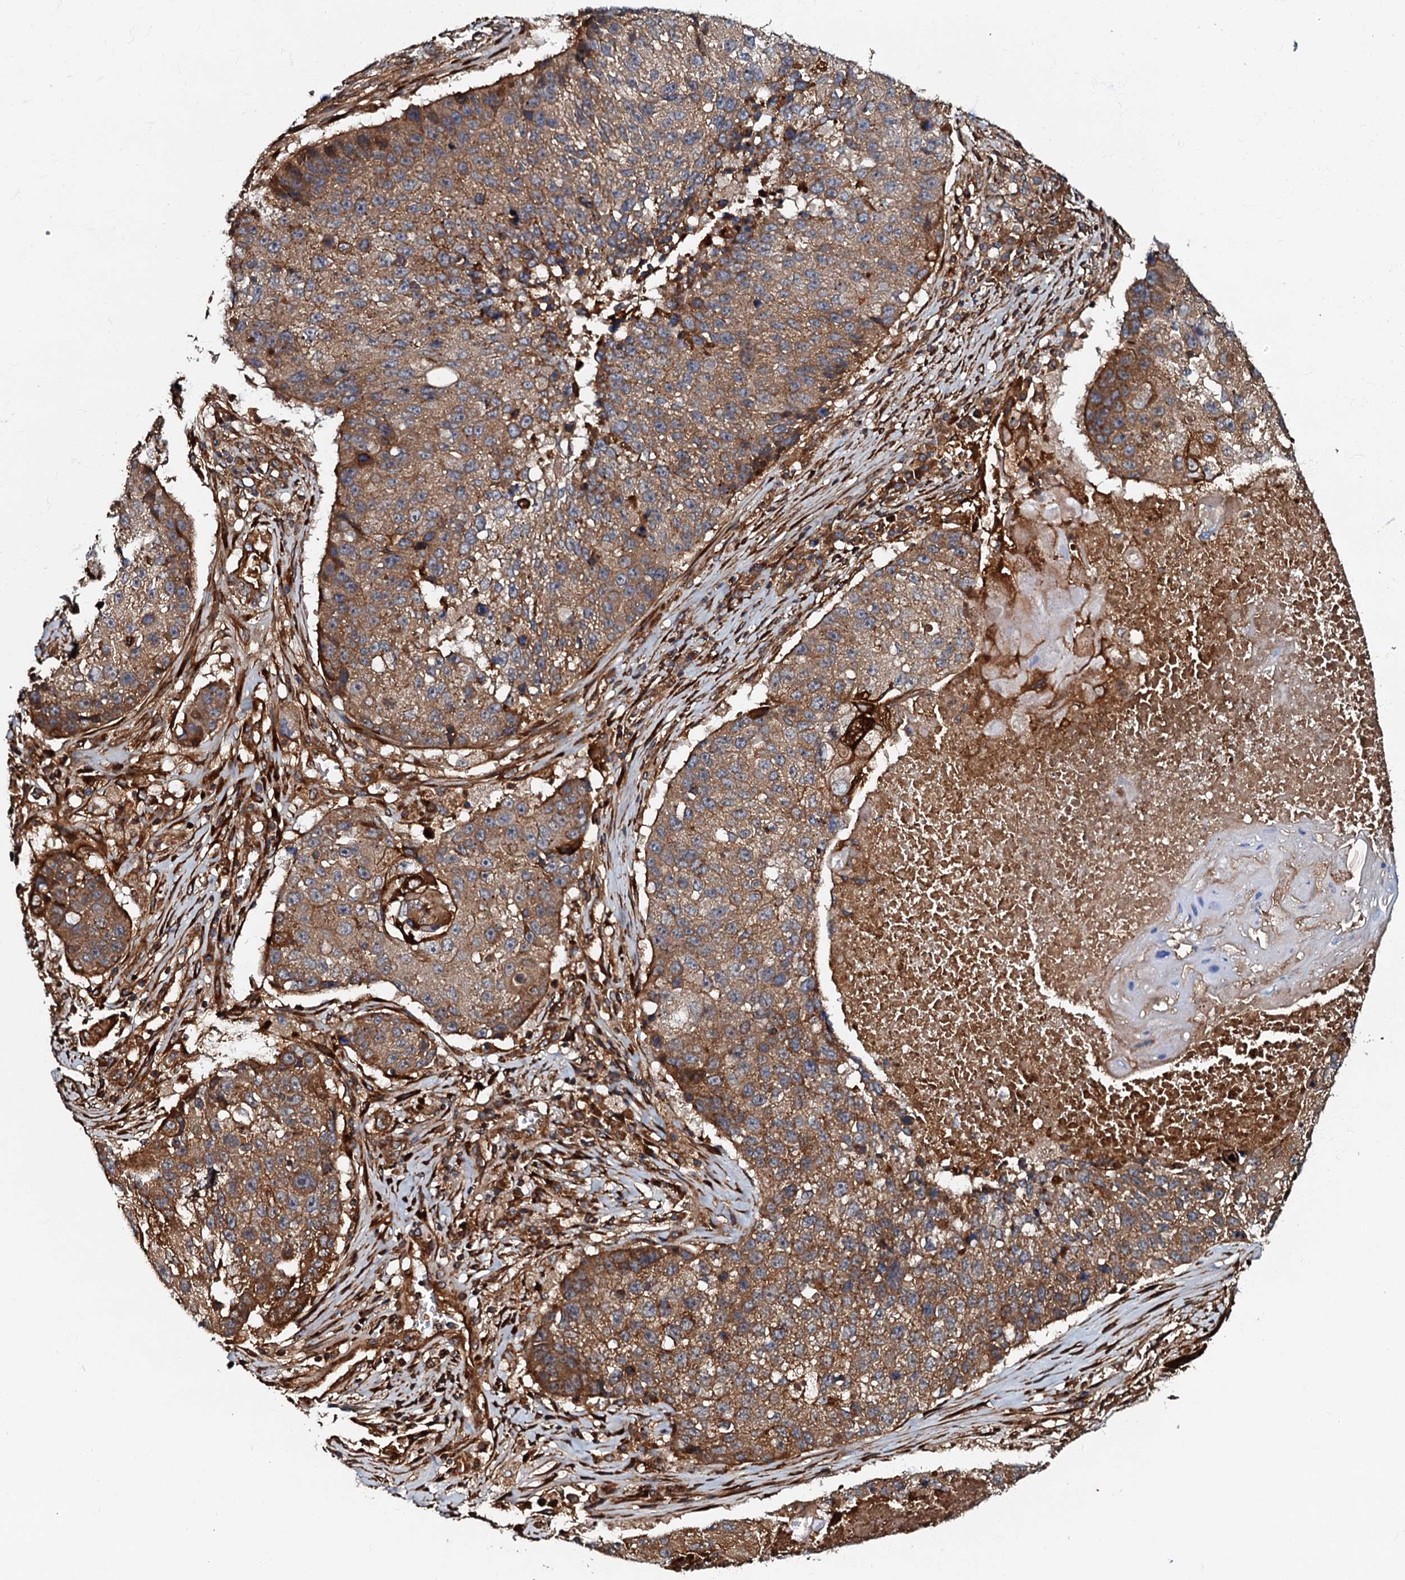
{"staining": {"intensity": "moderate", "quantity": ">75%", "location": "cytoplasmic/membranous"}, "tissue": "lung cancer", "cell_type": "Tumor cells", "image_type": "cancer", "snomed": [{"axis": "morphology", "description": "Squamous cell carcinoma, NOS"}, {"axis": "topography", "description": "Lung"}], "caption": "Immunohistochemistry (IHC) micrograph of neoplastic tissue: lung cancer stained using immunohistochemistry (IHC) shows medium levels of moderate protein expression localized specifically in the cytoplasmic/membranous of tumor cells, appearing as a cytoplasmic/membranous brown color.", "gene": "BLOC1S6", "patient": {"sex": "male", "age": 61}}